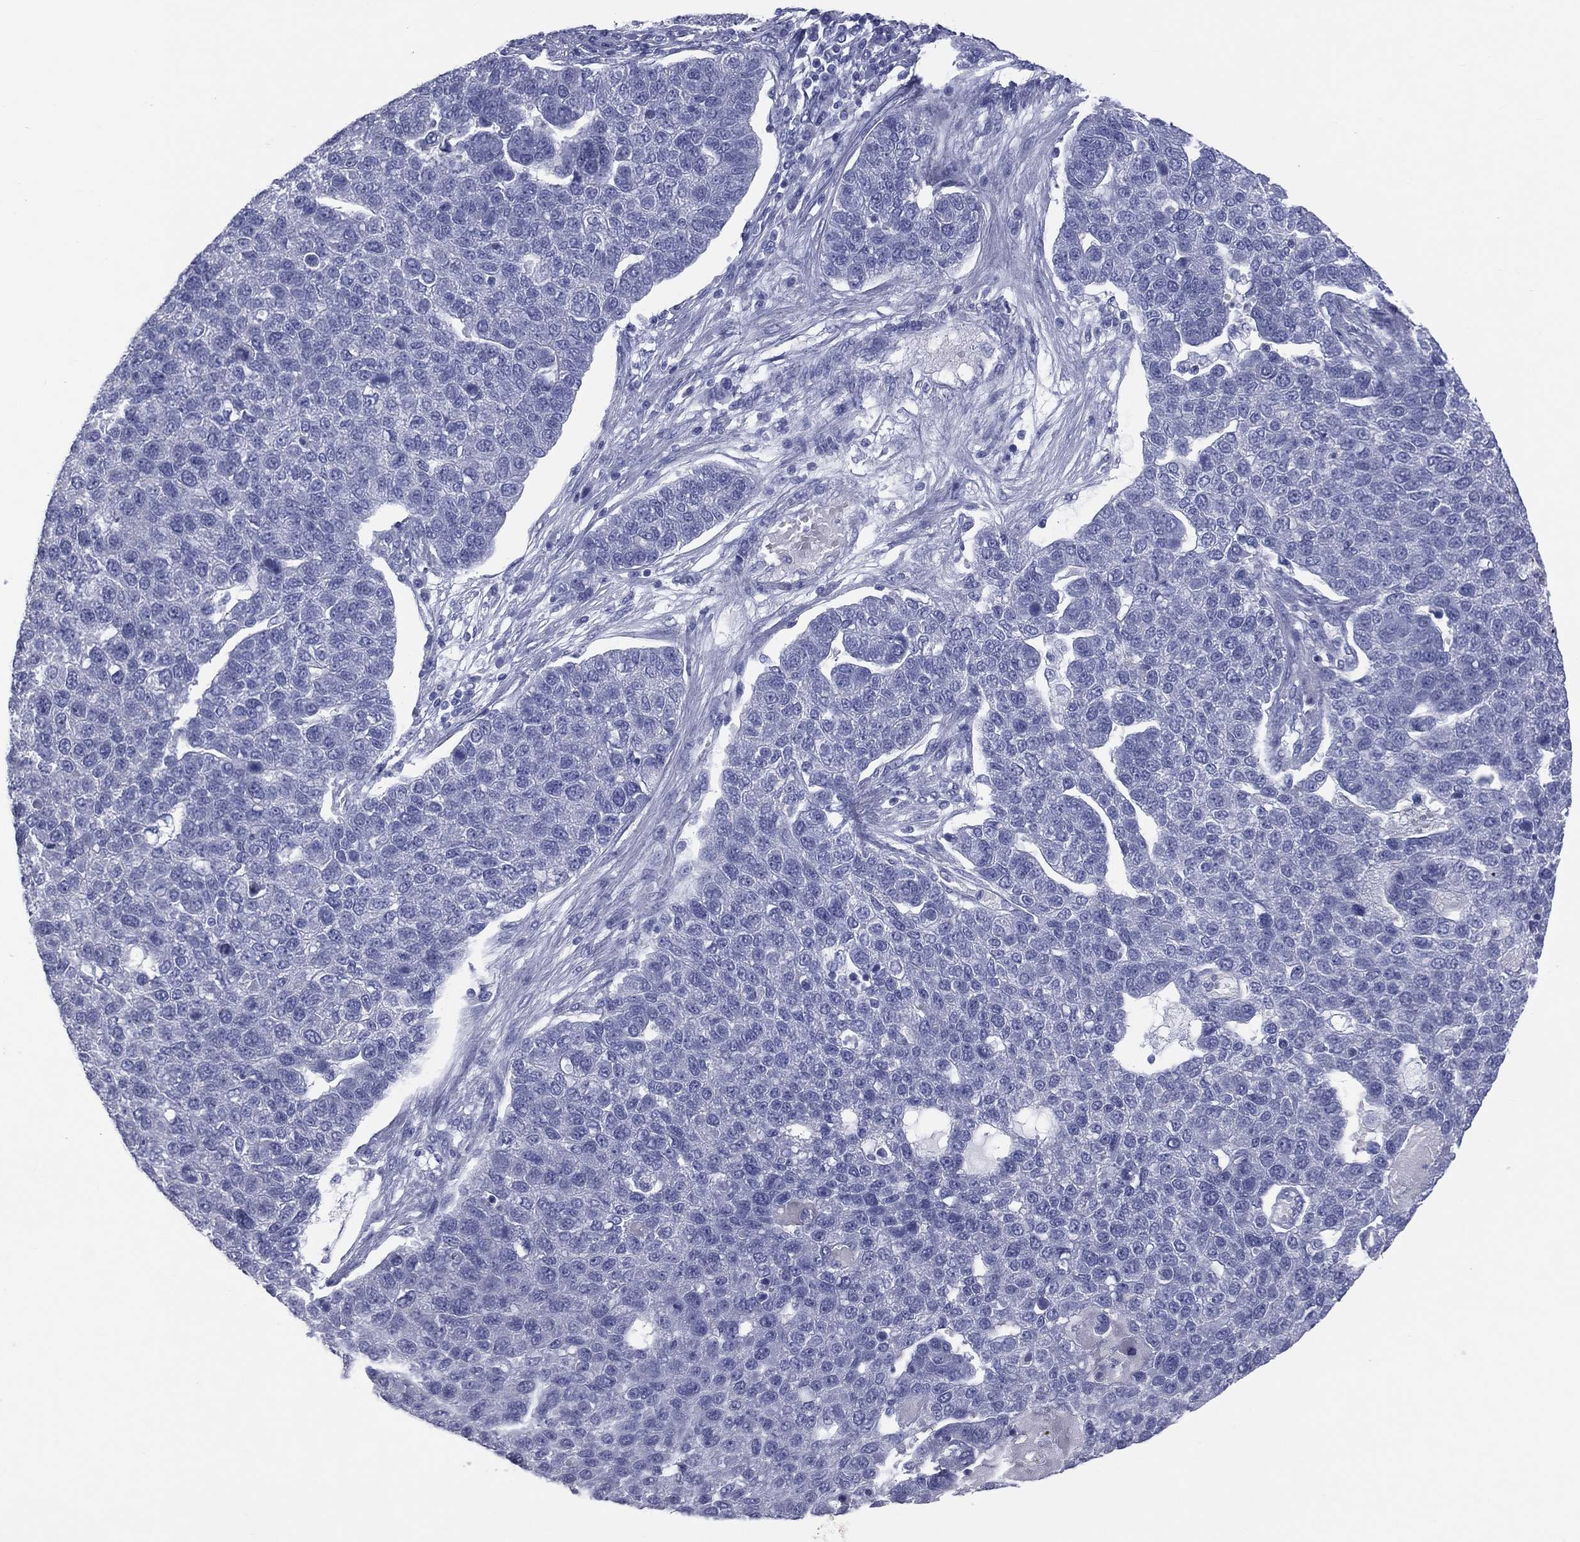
{"staining": {"intensity": "negative", "quantity": "none", "location": "none"}, "tissue": "pancreatic cancer", "cell_type": "Tumor cells", "image_type": "cancer", "snomed": [{"axis": "morphology", "description": "Adenocarcinoma, NOS"}, {"axis": "topography", "description": "Pancreas"}], "caption": "This is a micrograph of immunohistochemistry staining of pancreatic cancer, which shows no expression in tumor cells. (Immunohistochemistry, brightfield microscopy, high magnification).", "gene": "MLN", "patient": {"sex": "female", "age": 61}}